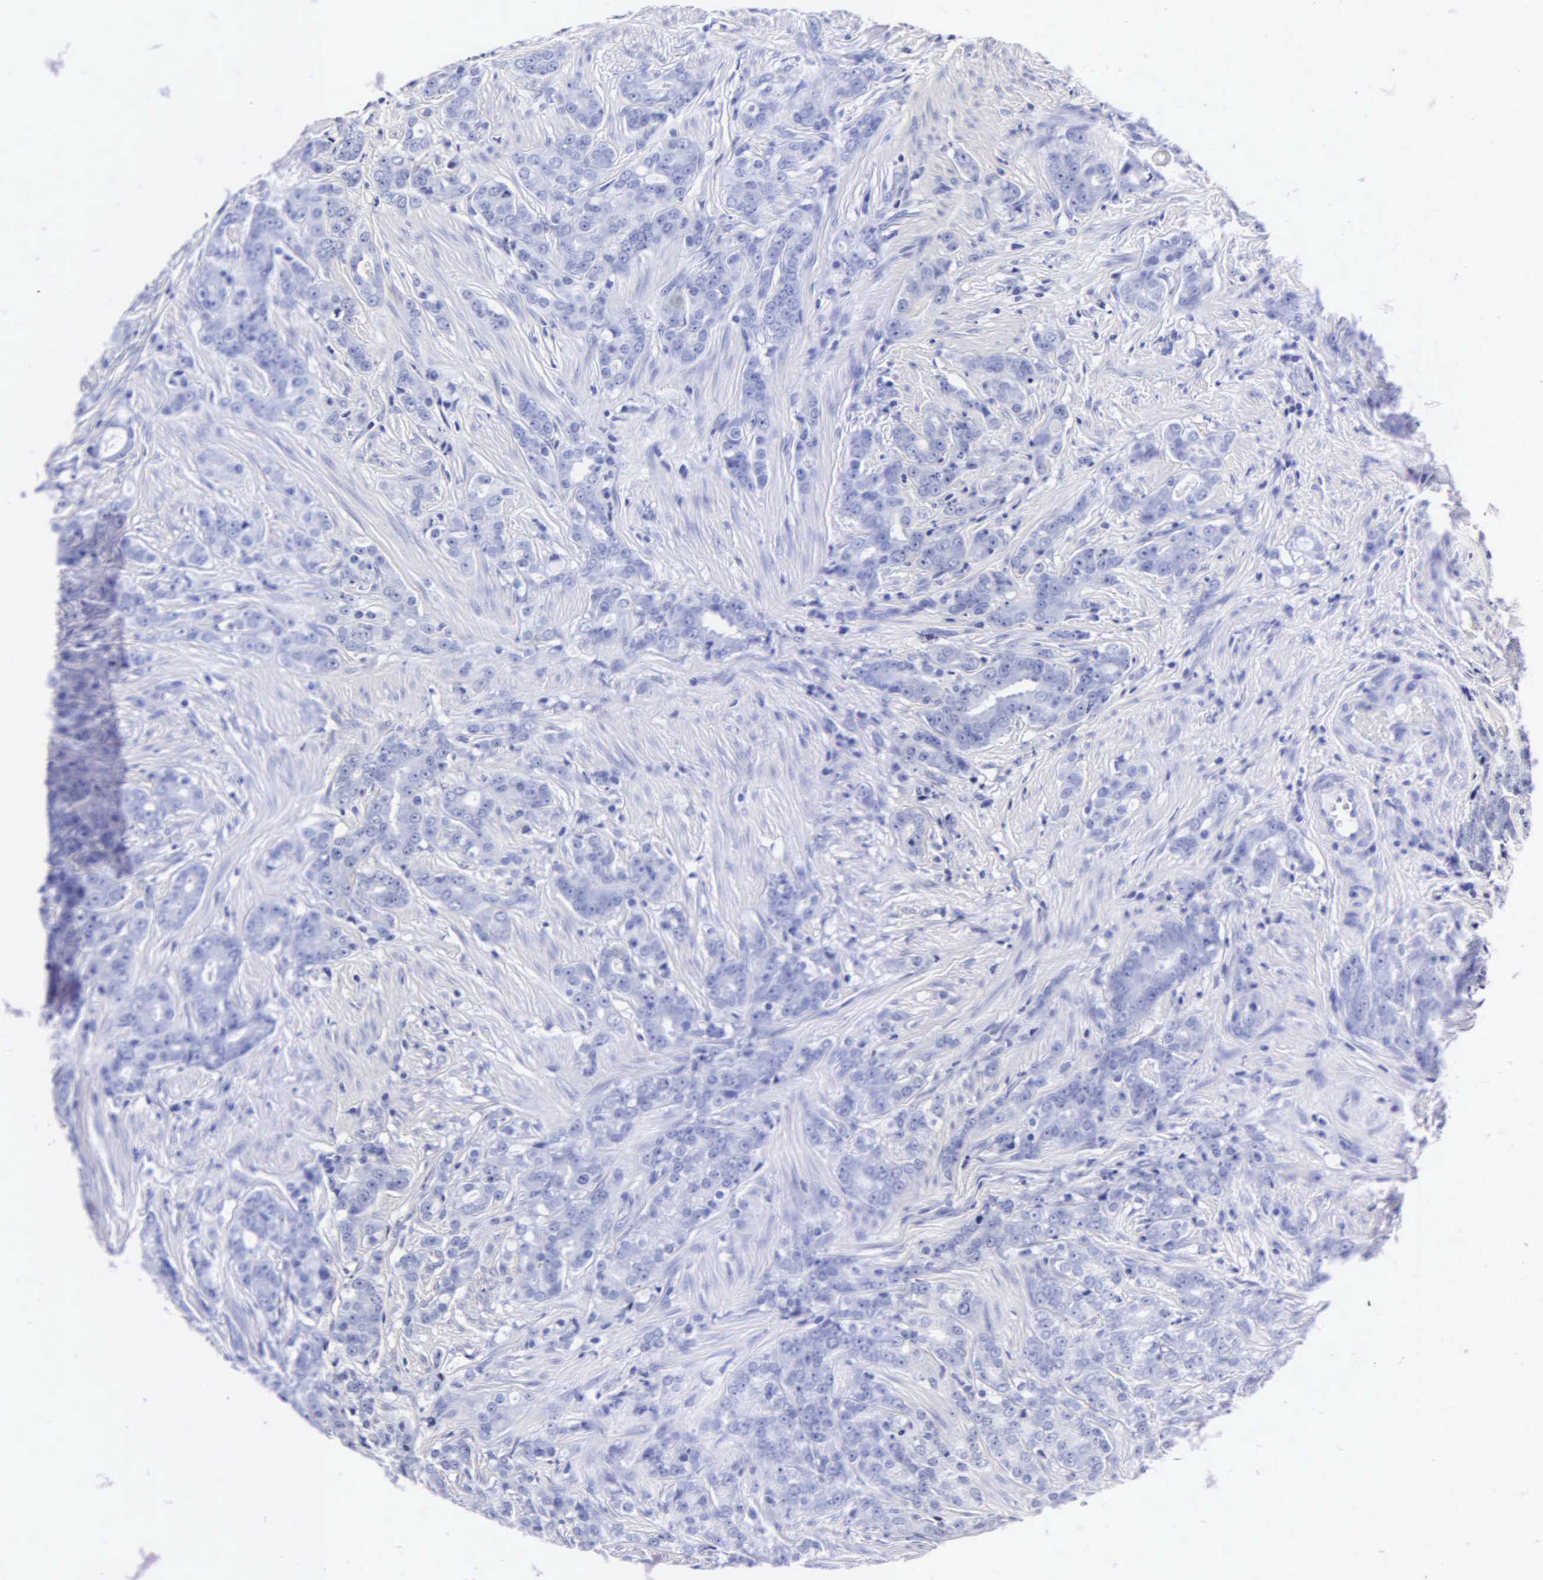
{"staining": {"intensity": "negative", "quantity": "none", "location": "none"}, "tissue": "prostate cancer", "cell_type": "Tumor cells", "image_type": "cancer", "snomed": [{"axis": "morphology", "description": "Adenocarcinoma, Medium grade"}, {"axis": "topography", "description": "Prostate"}], "caption": "This is a photomicrograph of immunohistochemistry staining of prostate cancer (medium-grade adenocarcinoma), which shows no staining in tumor cells. Nuclei are stained in blue.", "gene": "MB", "patient": {"sex": "male", "age": 59}}